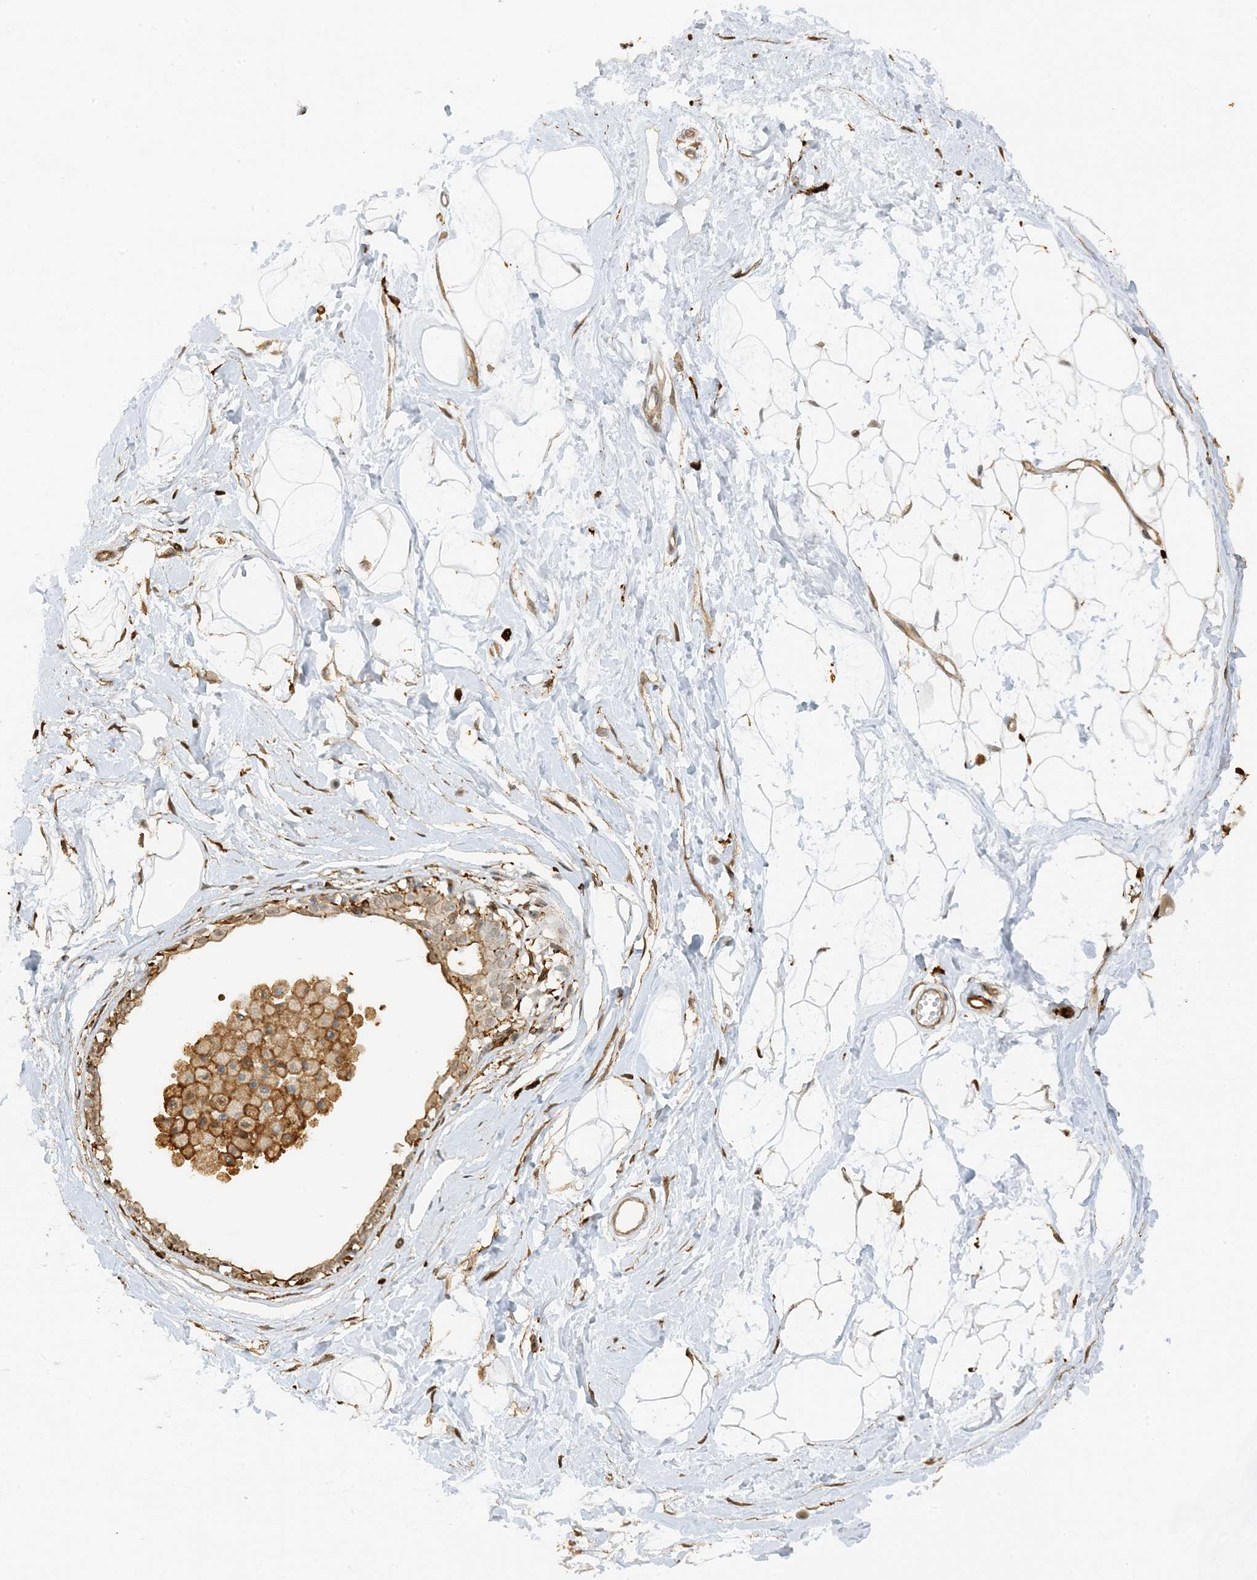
{"staining": {"intensity": "negative", "quantity": "none", "location": "none"}, "tissue": "breast", "cell_type": "Adipocytes", "image_type": "normal", "snomed": [{"axis": "morphology", "description": "Normal tissue, NOS"}, {"axis": "topography", "description": "Breast"}], "caption": "Breast was stained to show a protein in brown. There is no significant staining in adipocytes. (DAB immunohistochemistry (IHC) visualized using brightfield microscopy, high magnification).", "gene": "PHACTR2", "patient": {"sex": "female", "age": 45}}